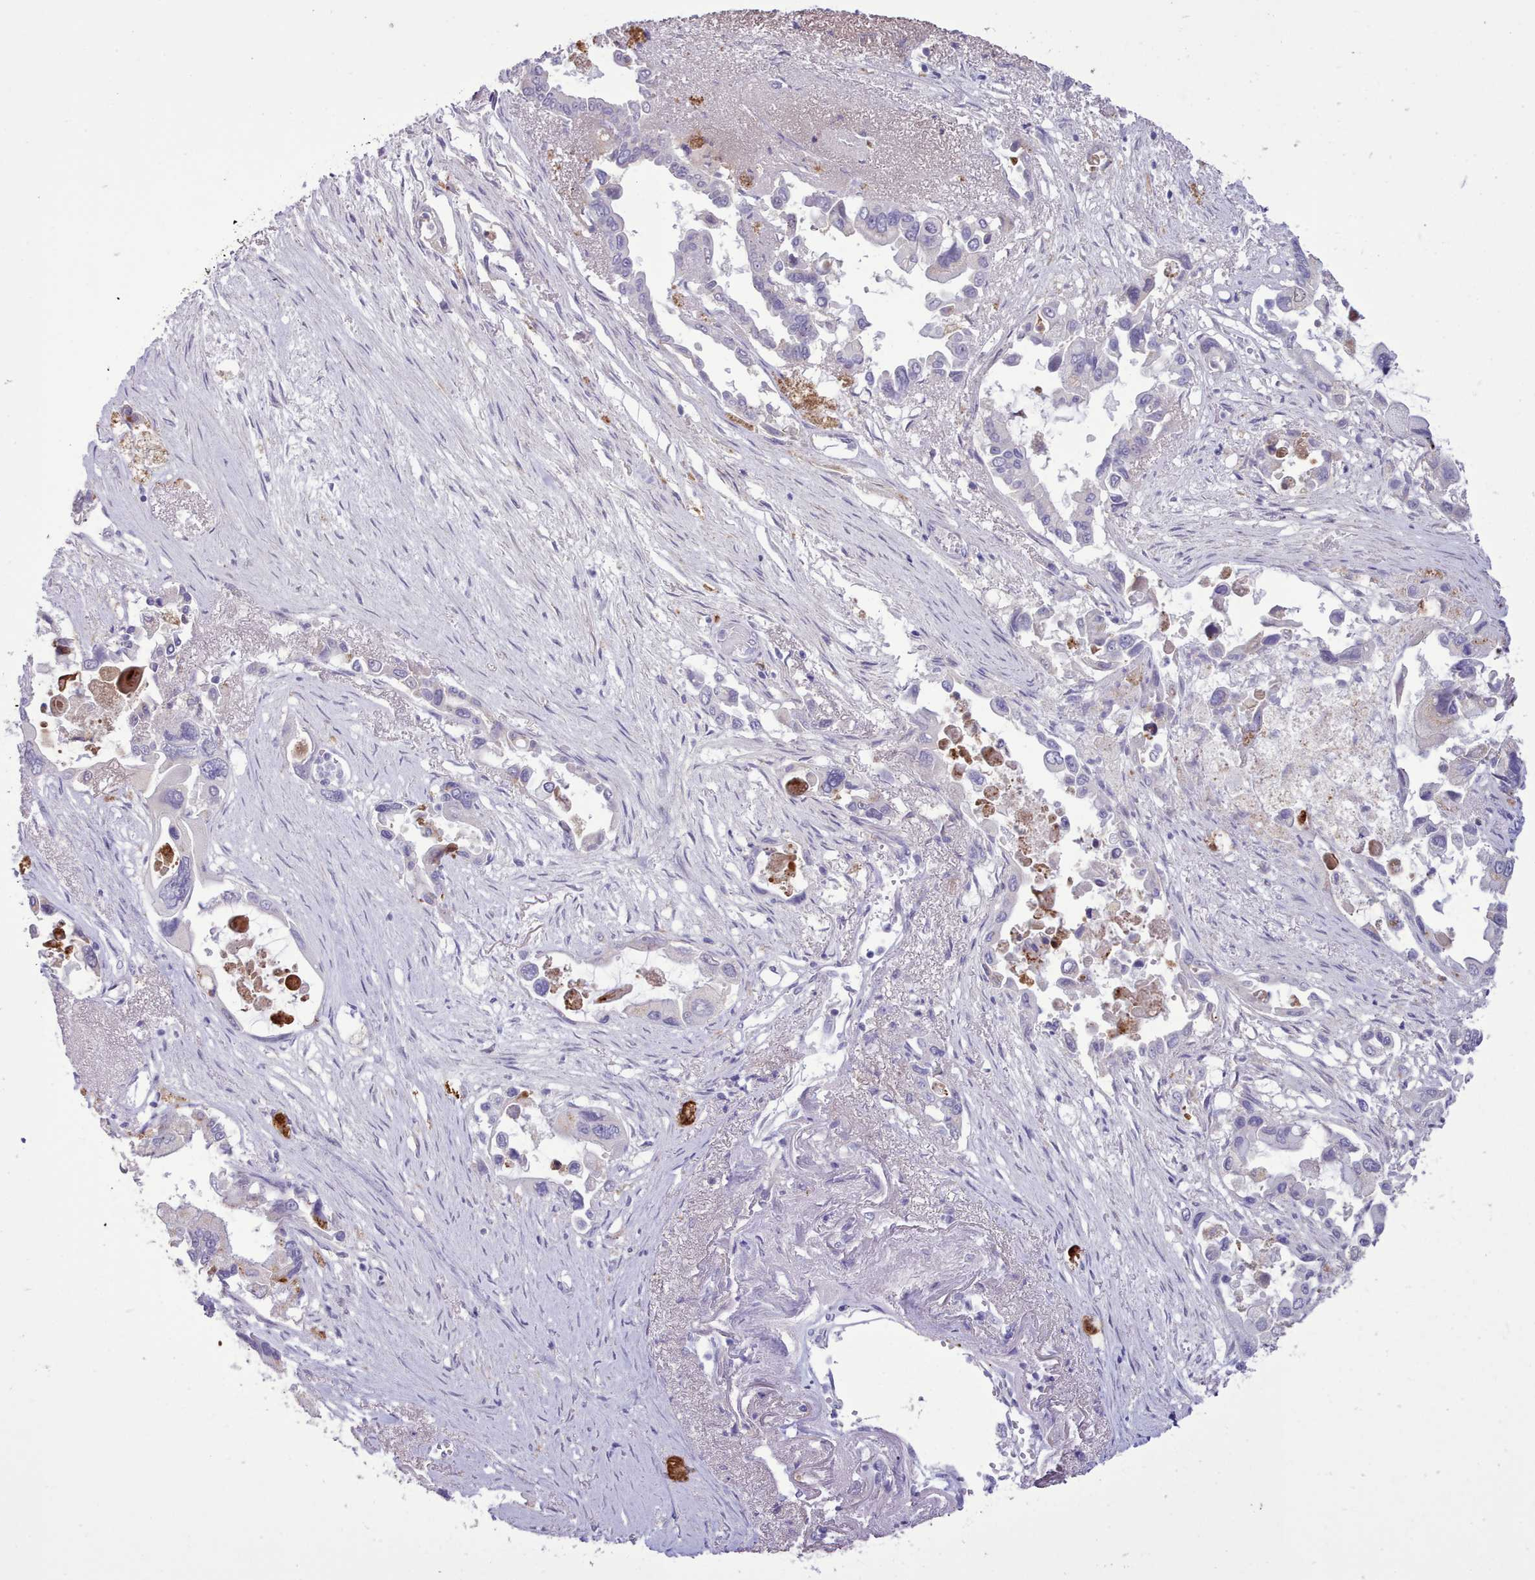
{"staining": {"intensity": "negative", "quantity": "none", "location": "none"}, "tissue": "pancreatic cancer", "cell_type": "Tumor cells", "image_type": "cancer", "snomed": [{"axis": "morphology", "description": "Adenocarcinoma, NOS"}, {"axis": "topography", "description": "Pancreas"}], "caption": "A high-resolution image shows IHC staining of pancreatic cancer, which displays no significant positivity in tumor cells. Nuclei are stained in blue.", "gene": "SRD5A1", "patient": {"sex": "male", "age": 92}}